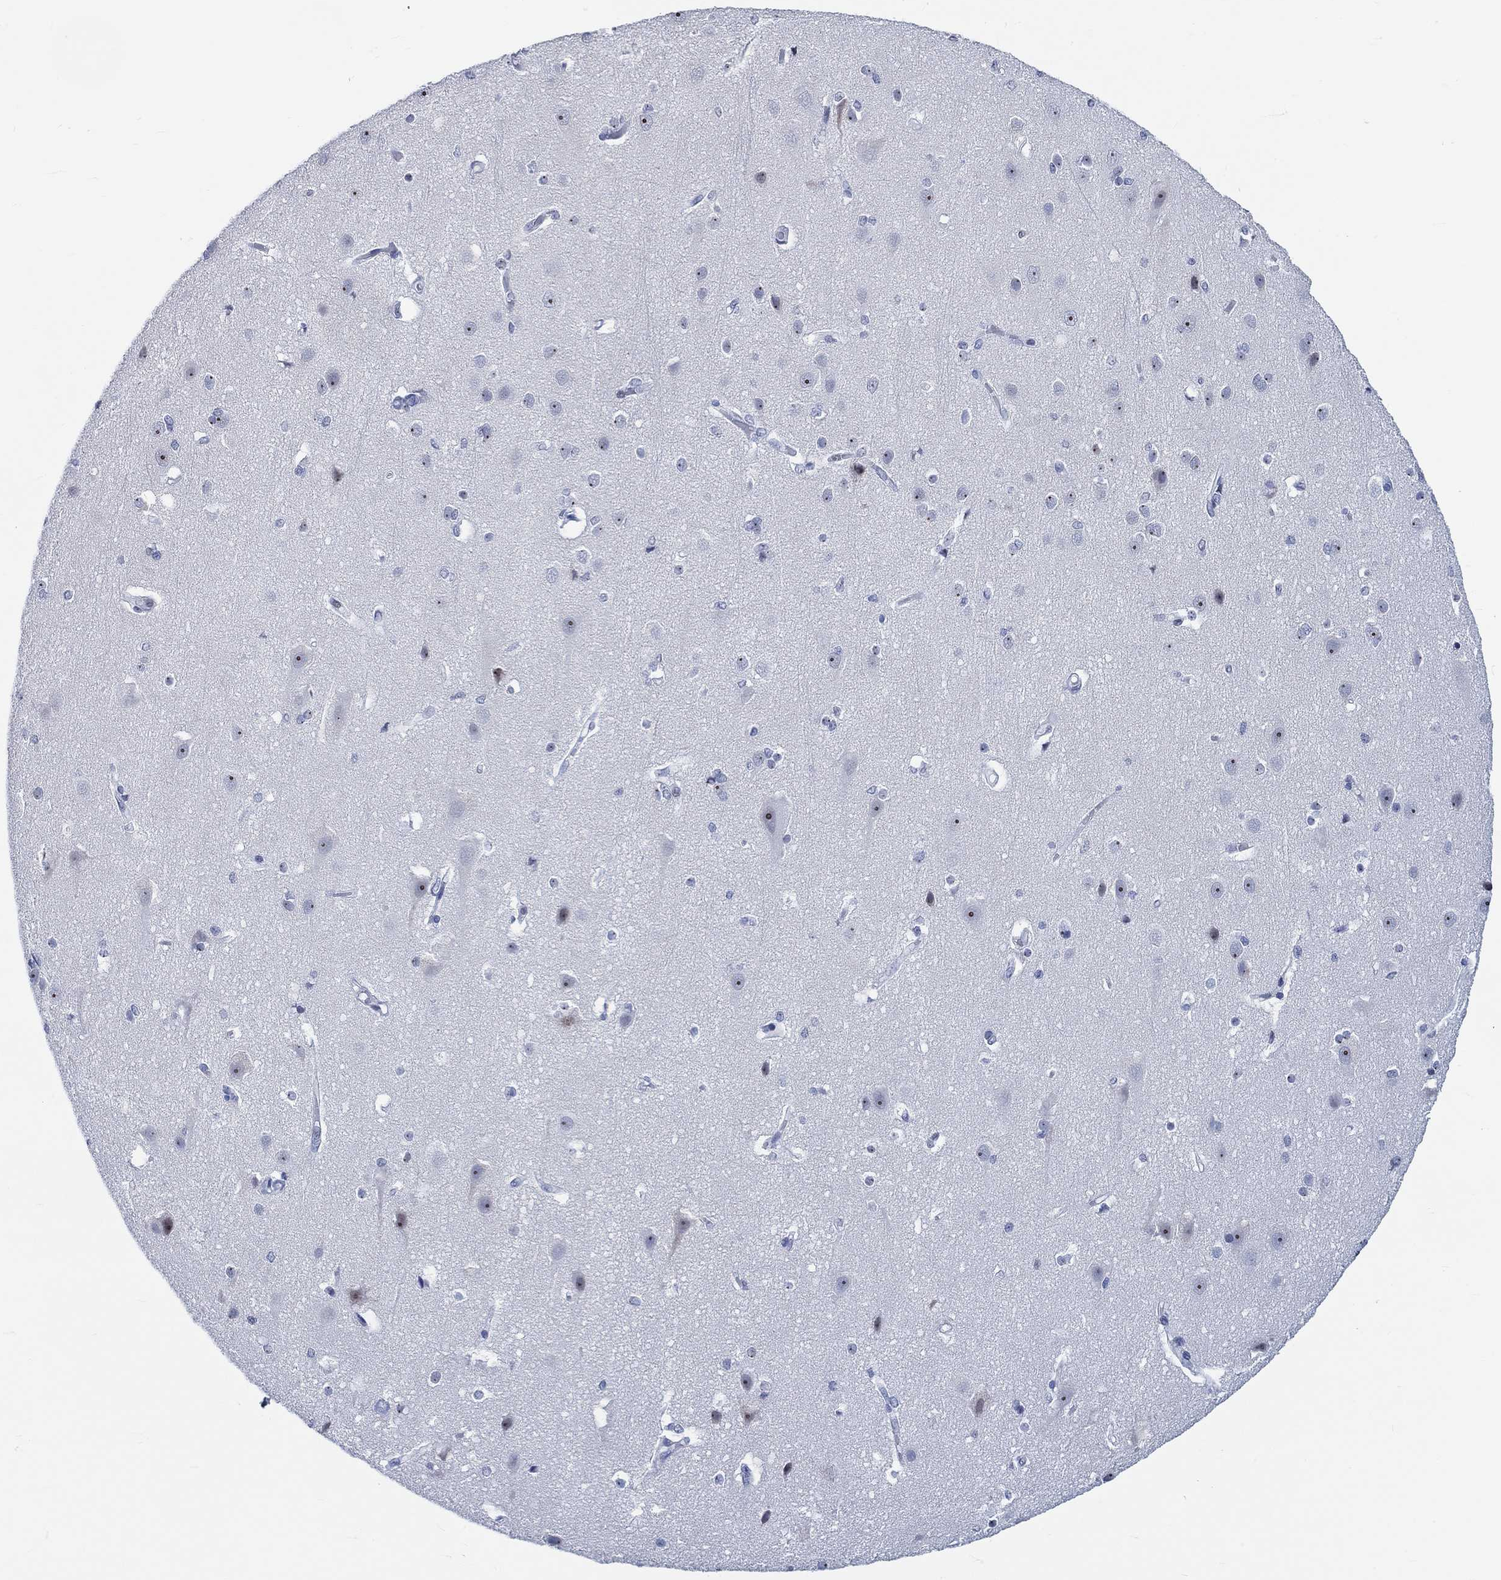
{"staining": {"intensity": "negative", "quantity": "none", "location": "none"}, "tissue": "cerebral cortex", "cell_type": "Endothelial cells", "image_type": "normal", "snomed": [{"axis": "morphology", "description": "Normal tissue, NOS"}, {"axis": "topography", "description": "Cerebral cortex"}], "caption": "Protein analysis of unremarkable cerebral cortex displays no significant positivity in endothelial cells. The staining was performed using DAB (3,3'-diaminobenzidine) to visualize the protein expression in brown, while the nuclei were stained in blue with hematoxylin (Magnification: 20x).", "gene": "ZNF446", "patient": {"sex": "male", "age": 37}}